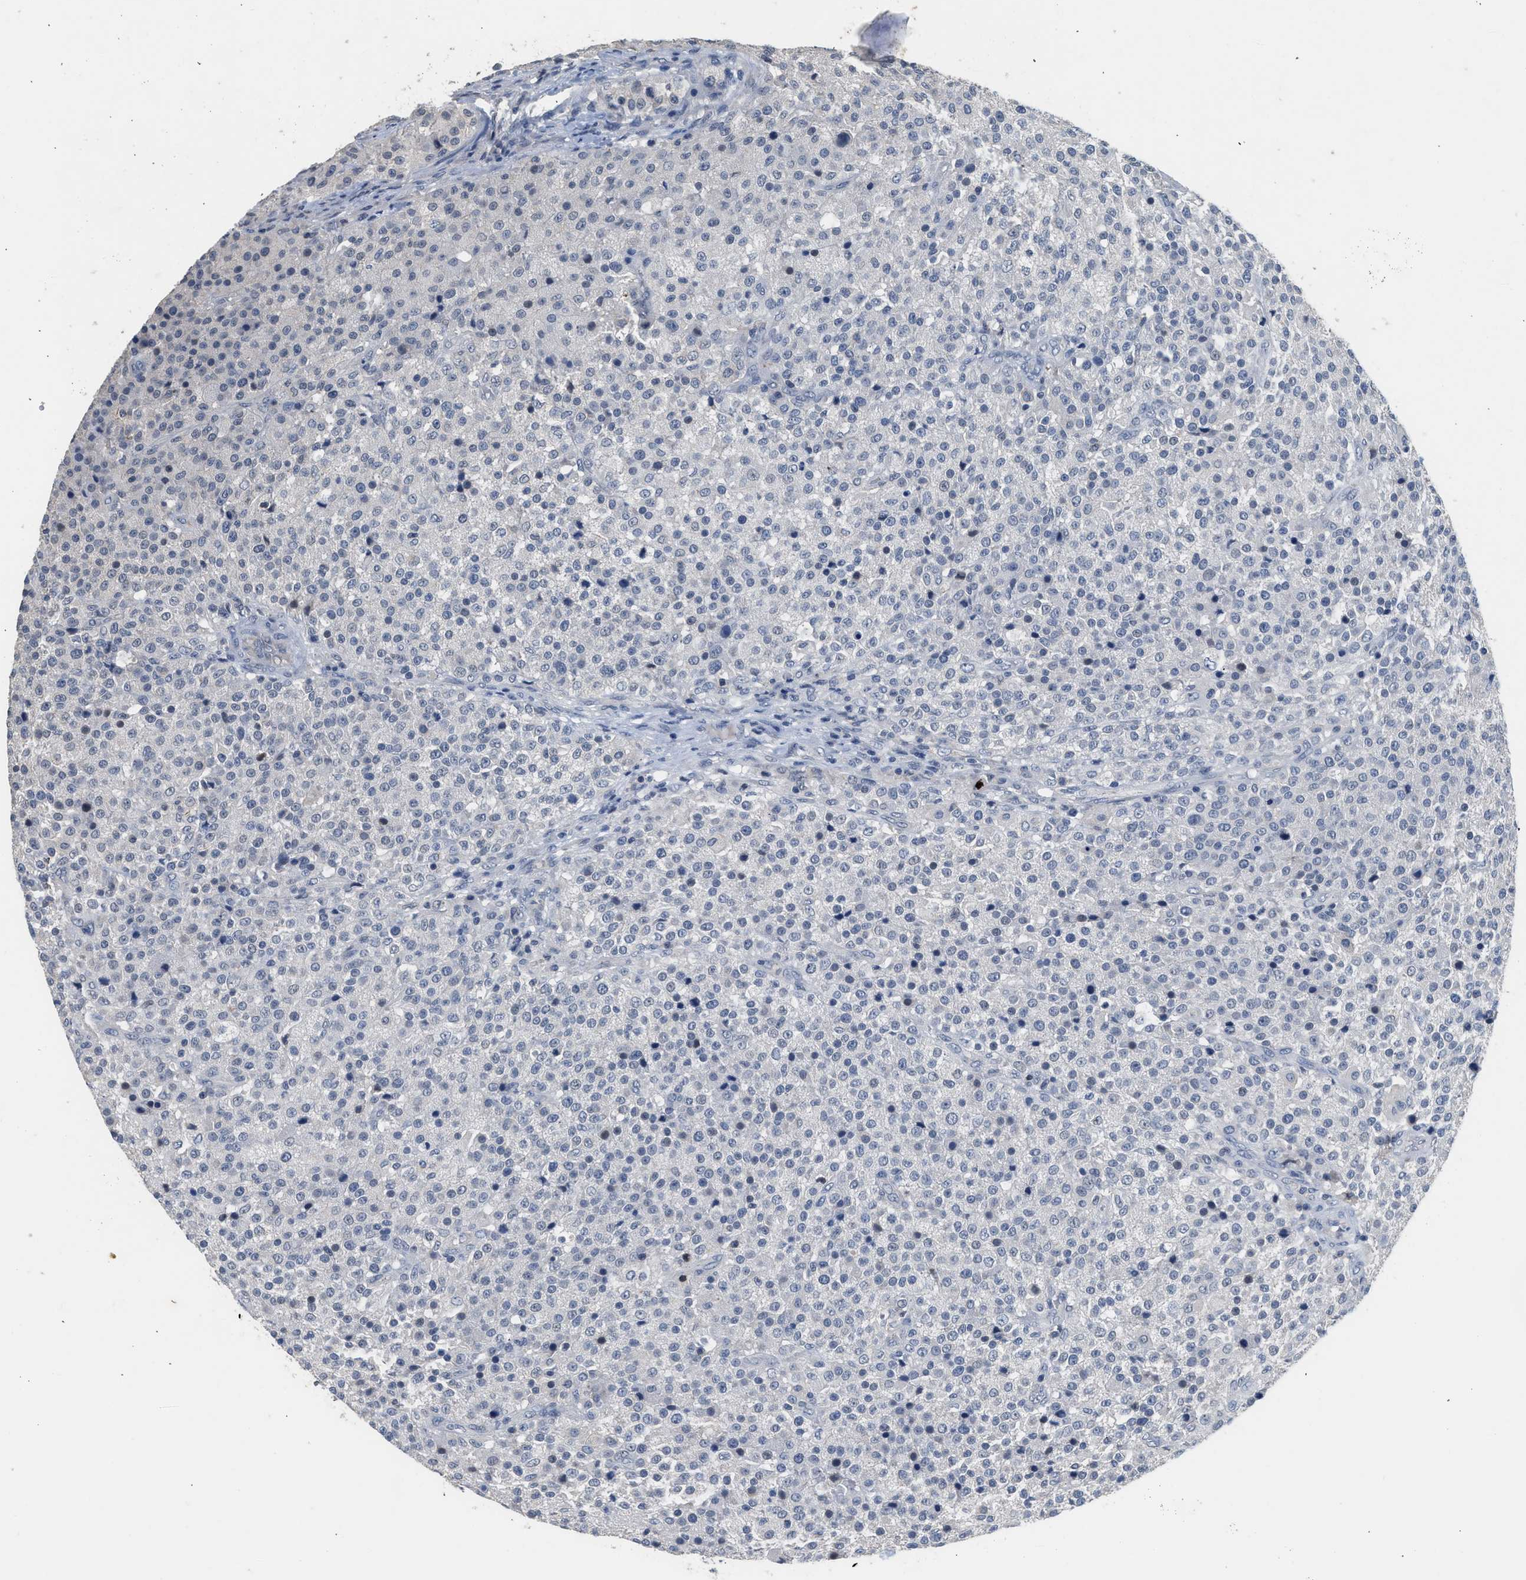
{"staining": {"intensity": "negative", "quantity": "none", "location": "none"}, "tissue": "testis cancer", "cell_type": "Tumor cells", "image_type": "cancer", "snomed": [{"axis": "morphology", "description": "Seminoma, NOS"}, {"axis": "topography", "description": "Testis"}], "caption": "Immunohistochemical staining of testis seminoma displays no significant positivity in tumor cells.", "gene": "CSF3R", "patient": {"sex": "male", "age": 59}}